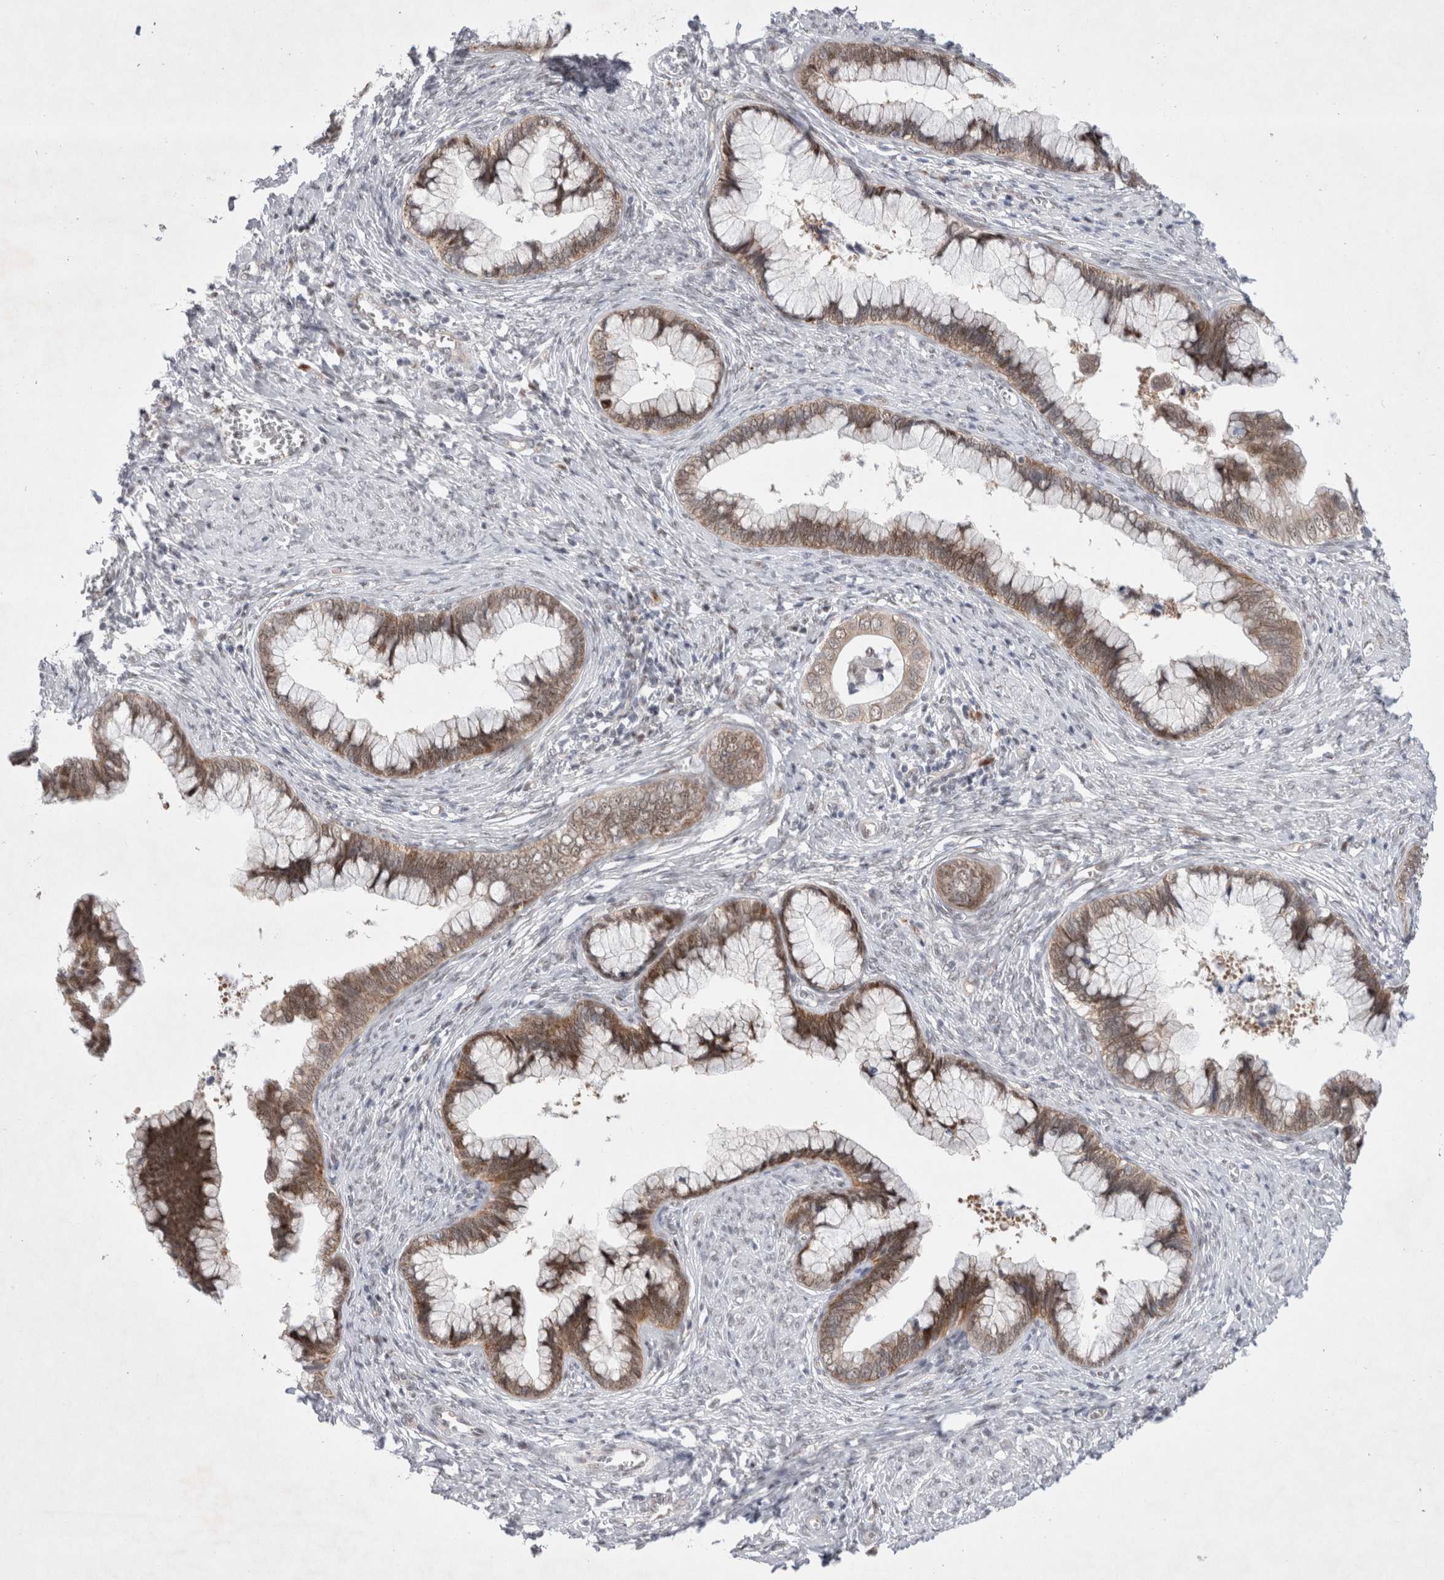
{"staining": {"intensity": "moderate", "quantity": ">75%", "location": "cytoplasmic/membranous"}, "tissue": "cervical cancer", "cell_type": "Tumor cells", "image_type": "cancer", "snomed": [{"axis": "morphology", "description": "Adenocarcinoma, NOS"}, {"axis": "topography", "description": "Cervix"}], "caption": "Immunohistochemical staining of cervical adenocarcinoma displays moderate cytoplasmic/membranous protein staining in approximately >75% of tumor cells. Using DAB (brown) and hematoxylin (blue) stains, captured at high magnification using brightfield microscopy.", "gene": "WIPF2", "patient": {"sex": "female", "age": 44}}